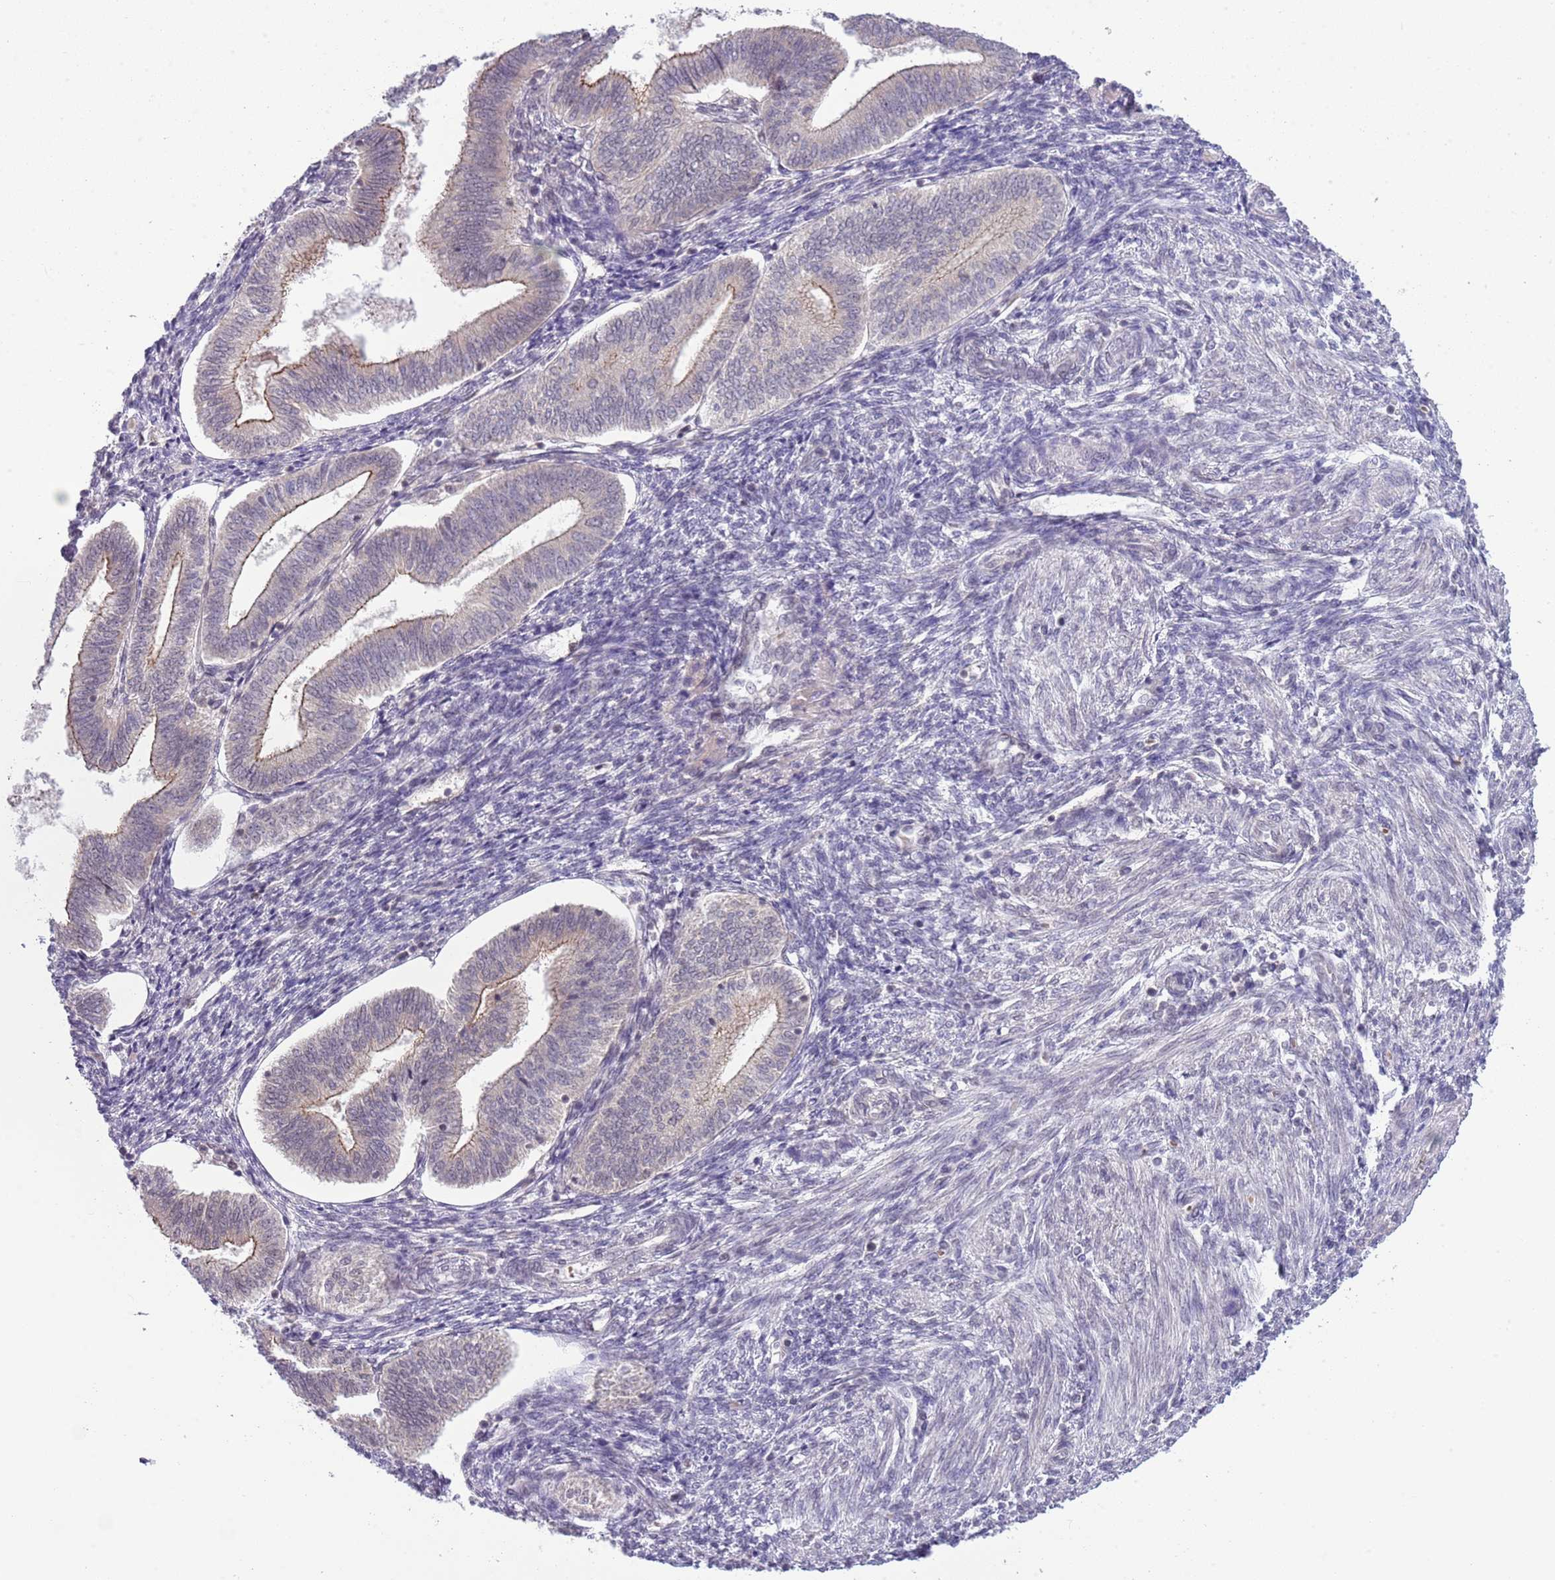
{"staining": {"intensity": "negative", "quantity": "none", "location": "none"}, "tissue": "endometrium", "cell_type": "Cells in endometrial stroma", "image_type": "normal", "snomed": [{"axis": "morphology", "description": "Normal tissue, NOS"}, {"axis": "topography", "description": "Endometrium"}], "caption": "There is no significant staining in cells in endometrial stroma of endometrium. The staining was performed using DAB (3,3'-diaminobenzidine) to visualize the protein expression in brown, while the nuclei were stained in blue with hematoxylin (Magnification: 20x).", "gene": "TM2D1", "patient": {"sex": "female", "age": 34}}